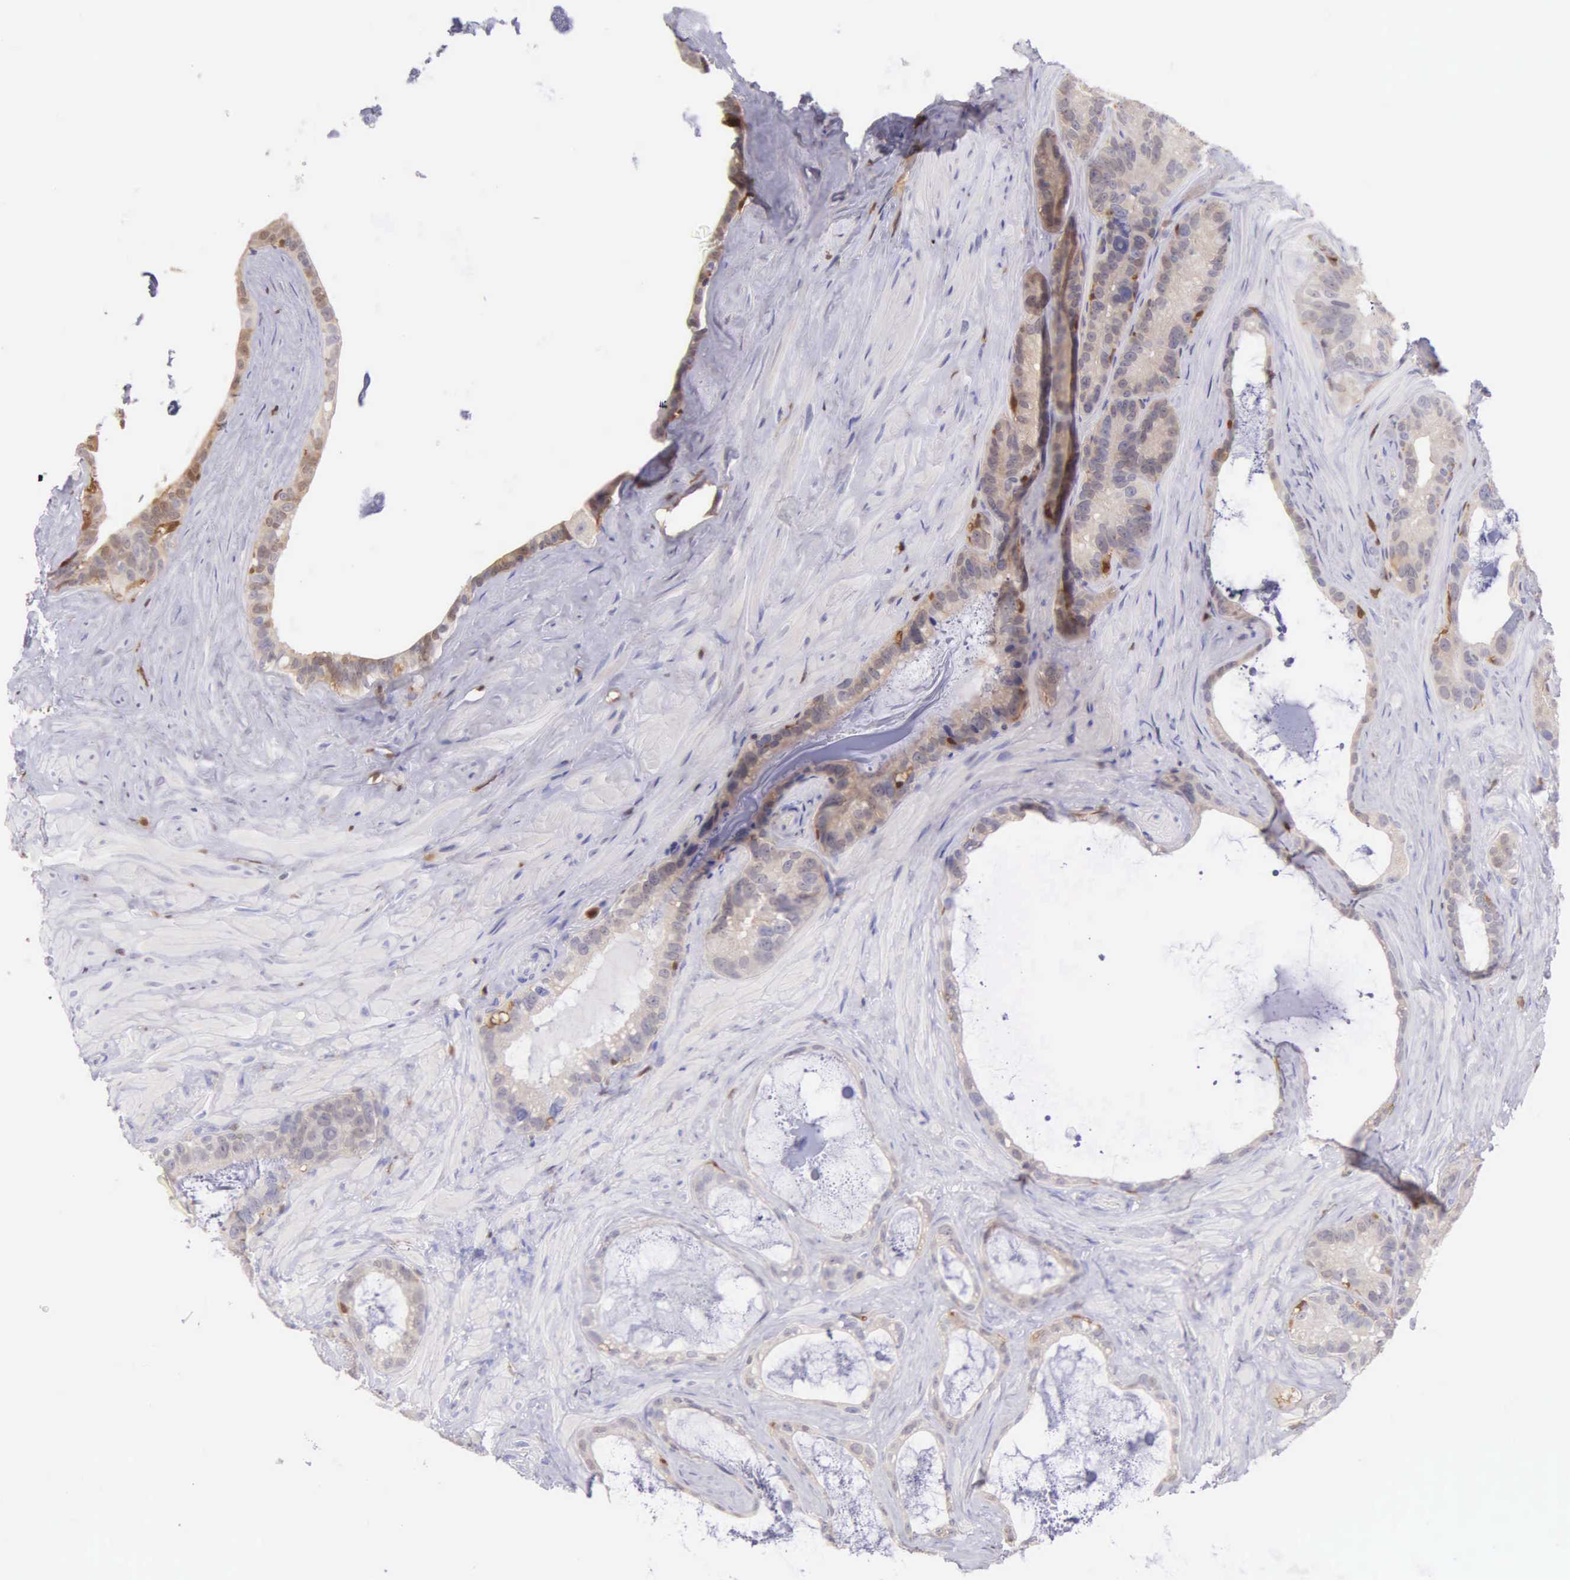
{"staining": {"intensity": "weak", "quantity": "25%-75%", "location": "cytoplasmic/membranous"}, "tissue": "seminal vesicle", "cell_type": "Glandular cells", "image_type": "normal", "snomed": [{"axis": "morphology", "description": "Normal tissue, NOS"}, {"axis": "topography", "description": "Seminal veicle"}], "caption": "This micrograph displays IHC staining of unremarkable seminal vesicle, with low weak cytoplasmic/membranous expression in approximately 25%-75% of glandular cells.", "gene": "BID", "patient": {"sex": "male", "age": 63}}